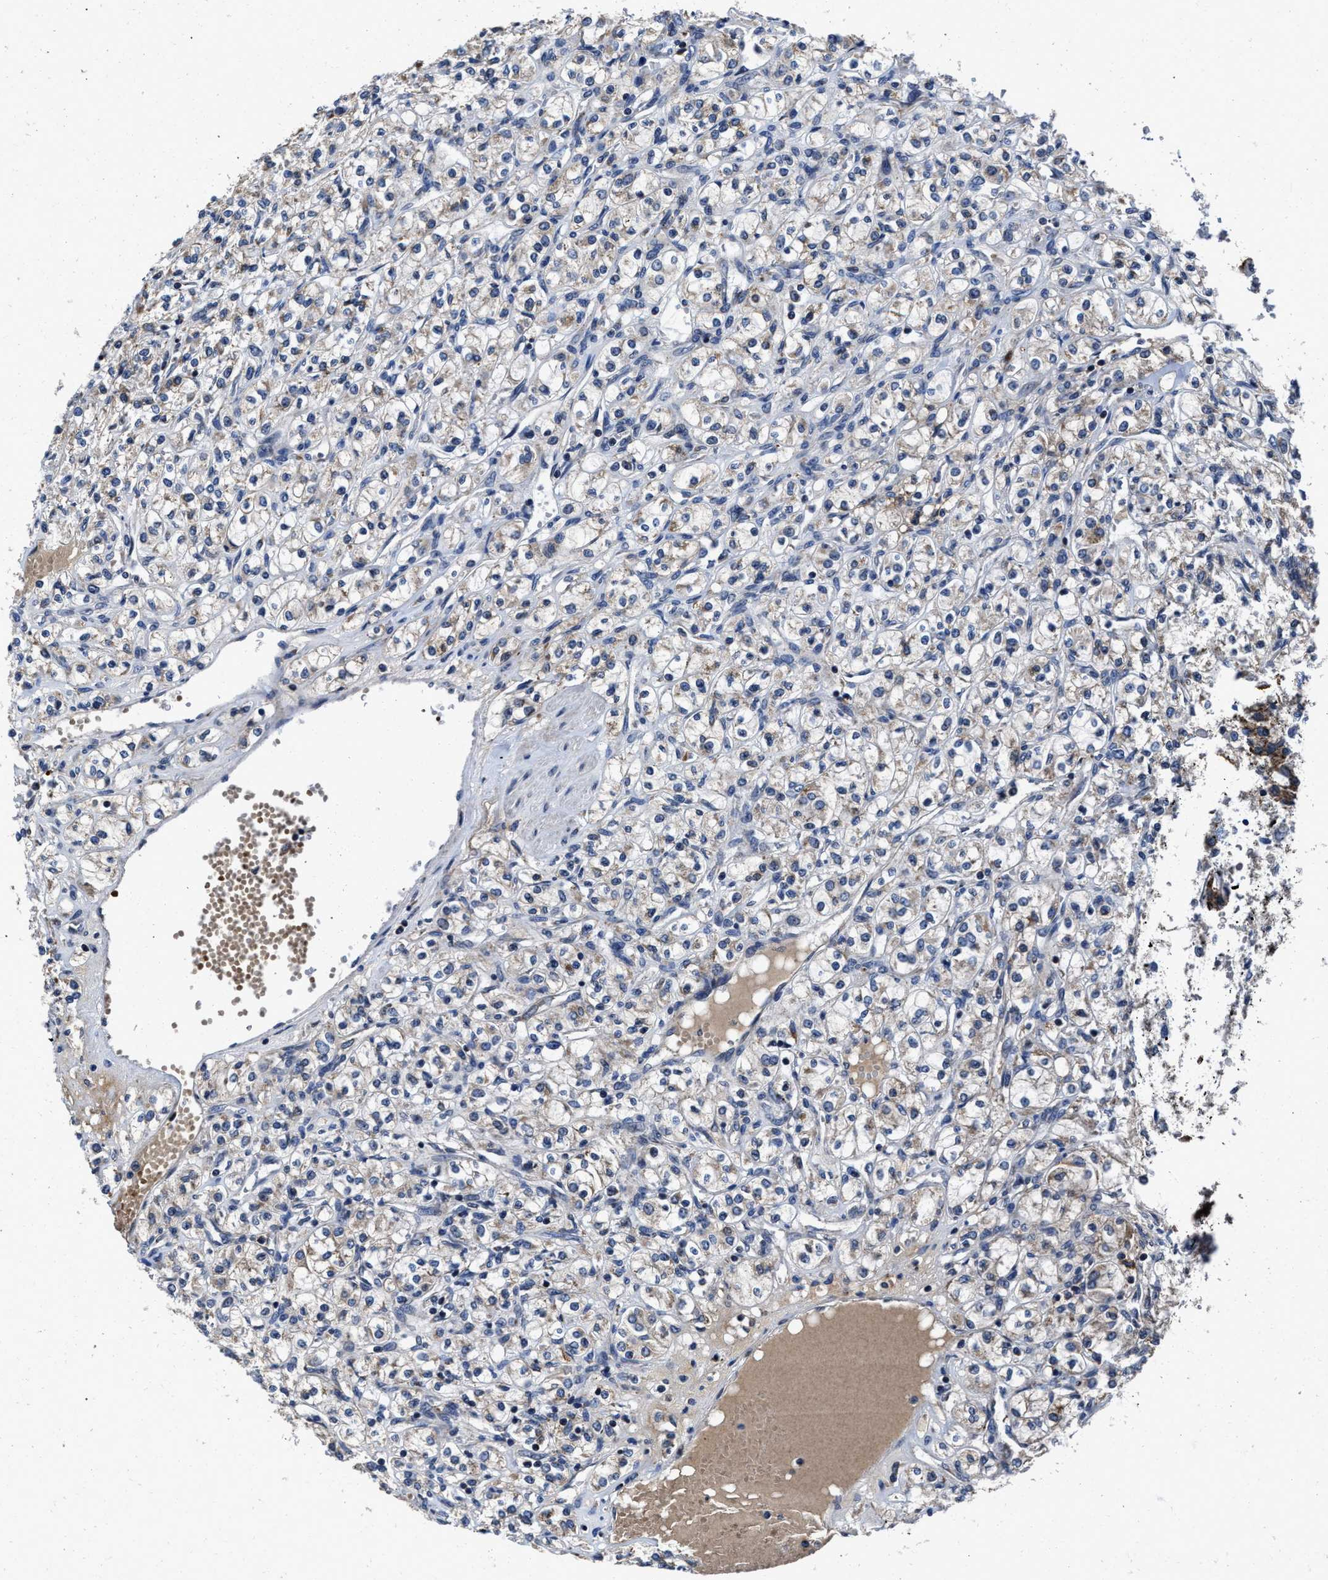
{"staining": {"intensity": "weak", "quantity": "<25%", "location": "cytoplasmic/membranous"}, "tissue": "renal cancer", "cell_type": "Tumor cells", "image_type": "cancer", "snomed": [{"axis": "morphology", "description": "Adenocarcinoma, NOS"}, {"axis": "topography", "description": "Kidney"}], "caption": "Protein analysis of renal adenocarcinoma demonstrates no significant positivity in tumor cells.", "gene": "CACNA1D", "patient": {"sex": "male", "age": 77}}